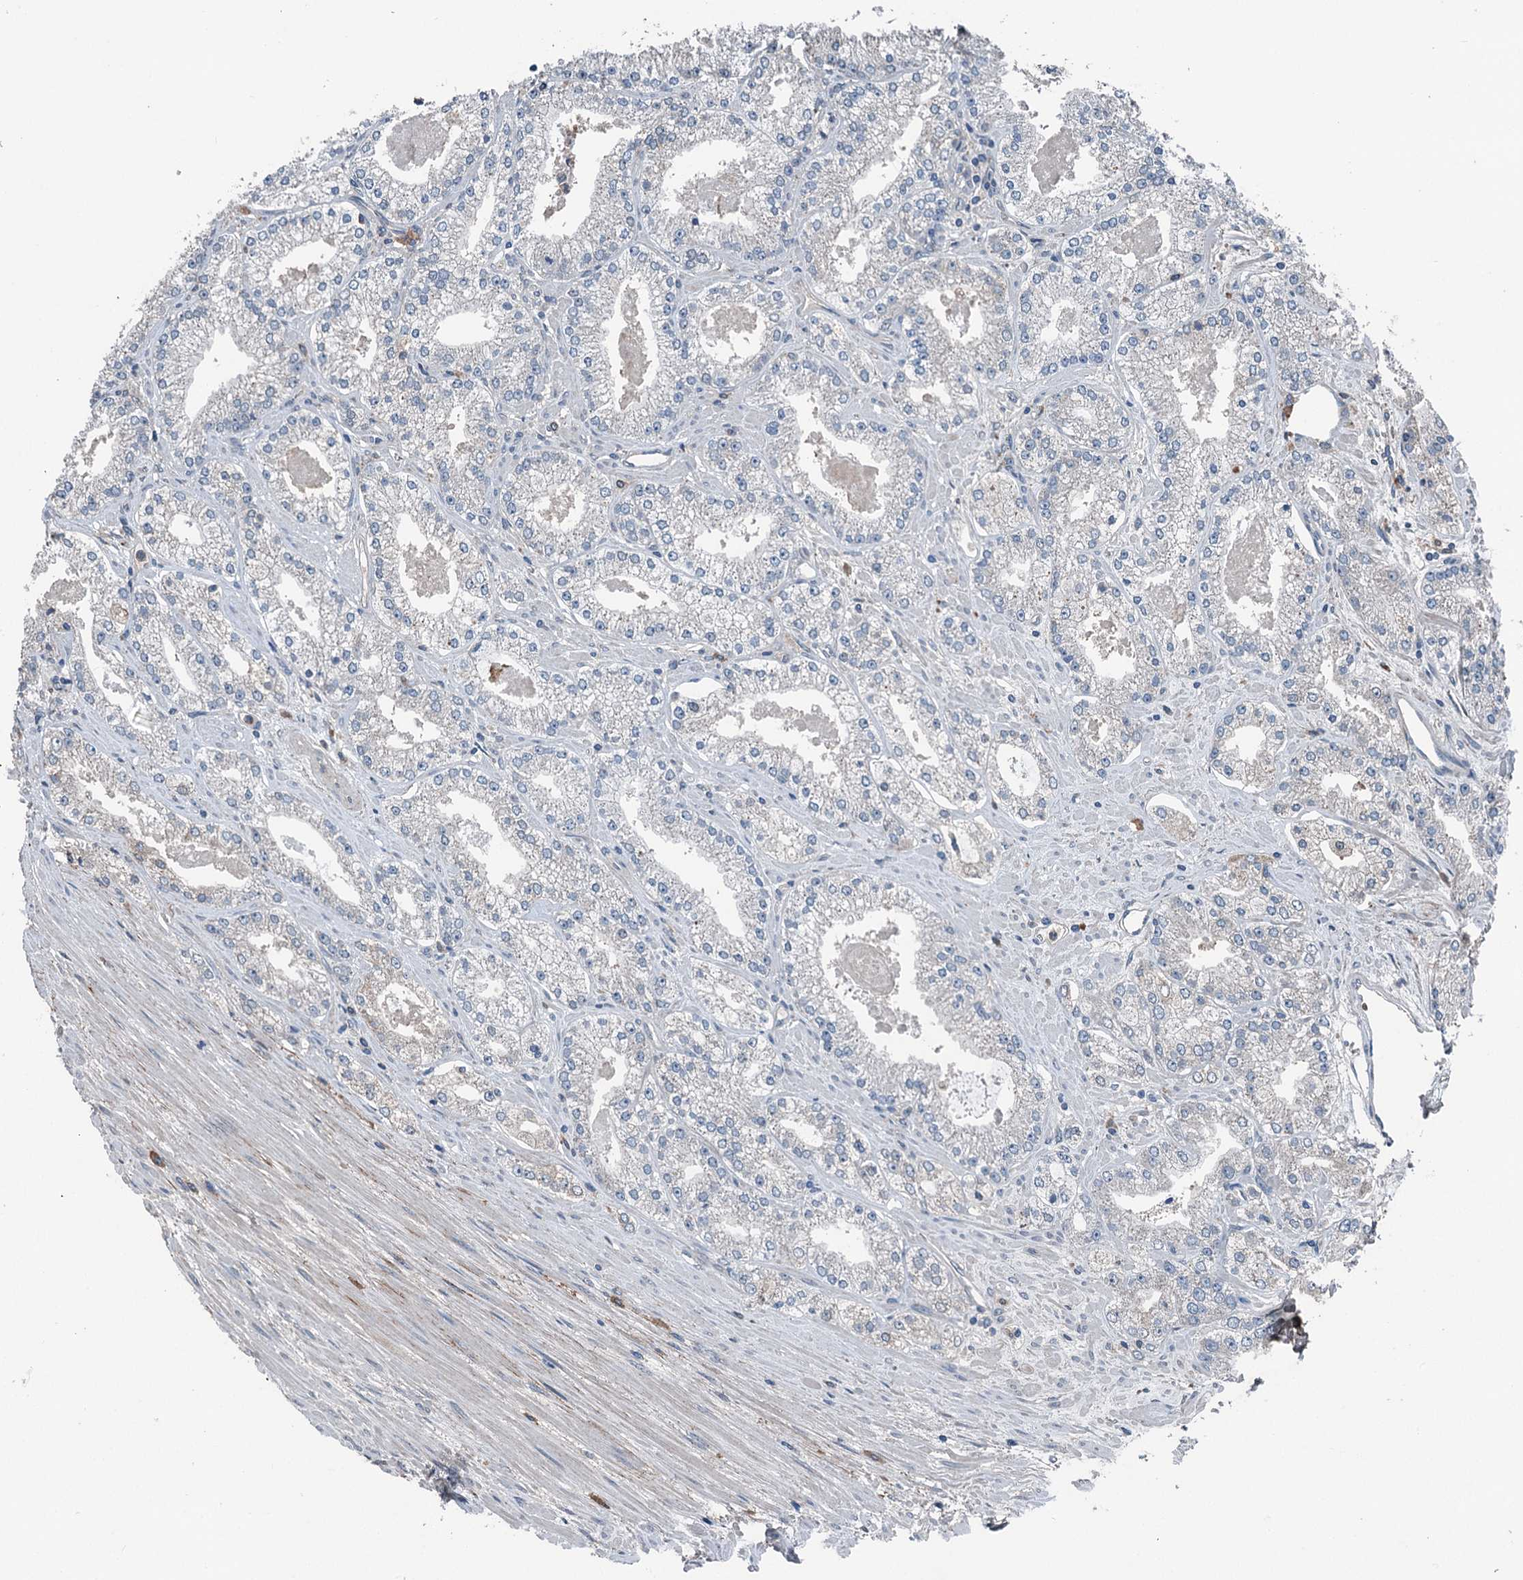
{"staining": {"intensity": "negative", "quantity": "none", "location": "none"}, "tissue": "prostate cancer", "cell_type": "Tumor cells", "image_type": "cancer", "snomed": [{"axis": "morphology", "description": "Adenocarcinoma, Low grade"}, {"axis": "topography", "description": "Prostate"}], "caption": "Prostate cancer (low-grade adenocarcinoma) was stained to show a protein in brown. There is no significant positivity in tumor cells. Brightfield microscopy of immunohistochemistry stained with DAB (brown) and hematoxylin (blue), captured at high magnification.", "gene": "PDSS1", "patient": {"sex": "male", "age": 69}}